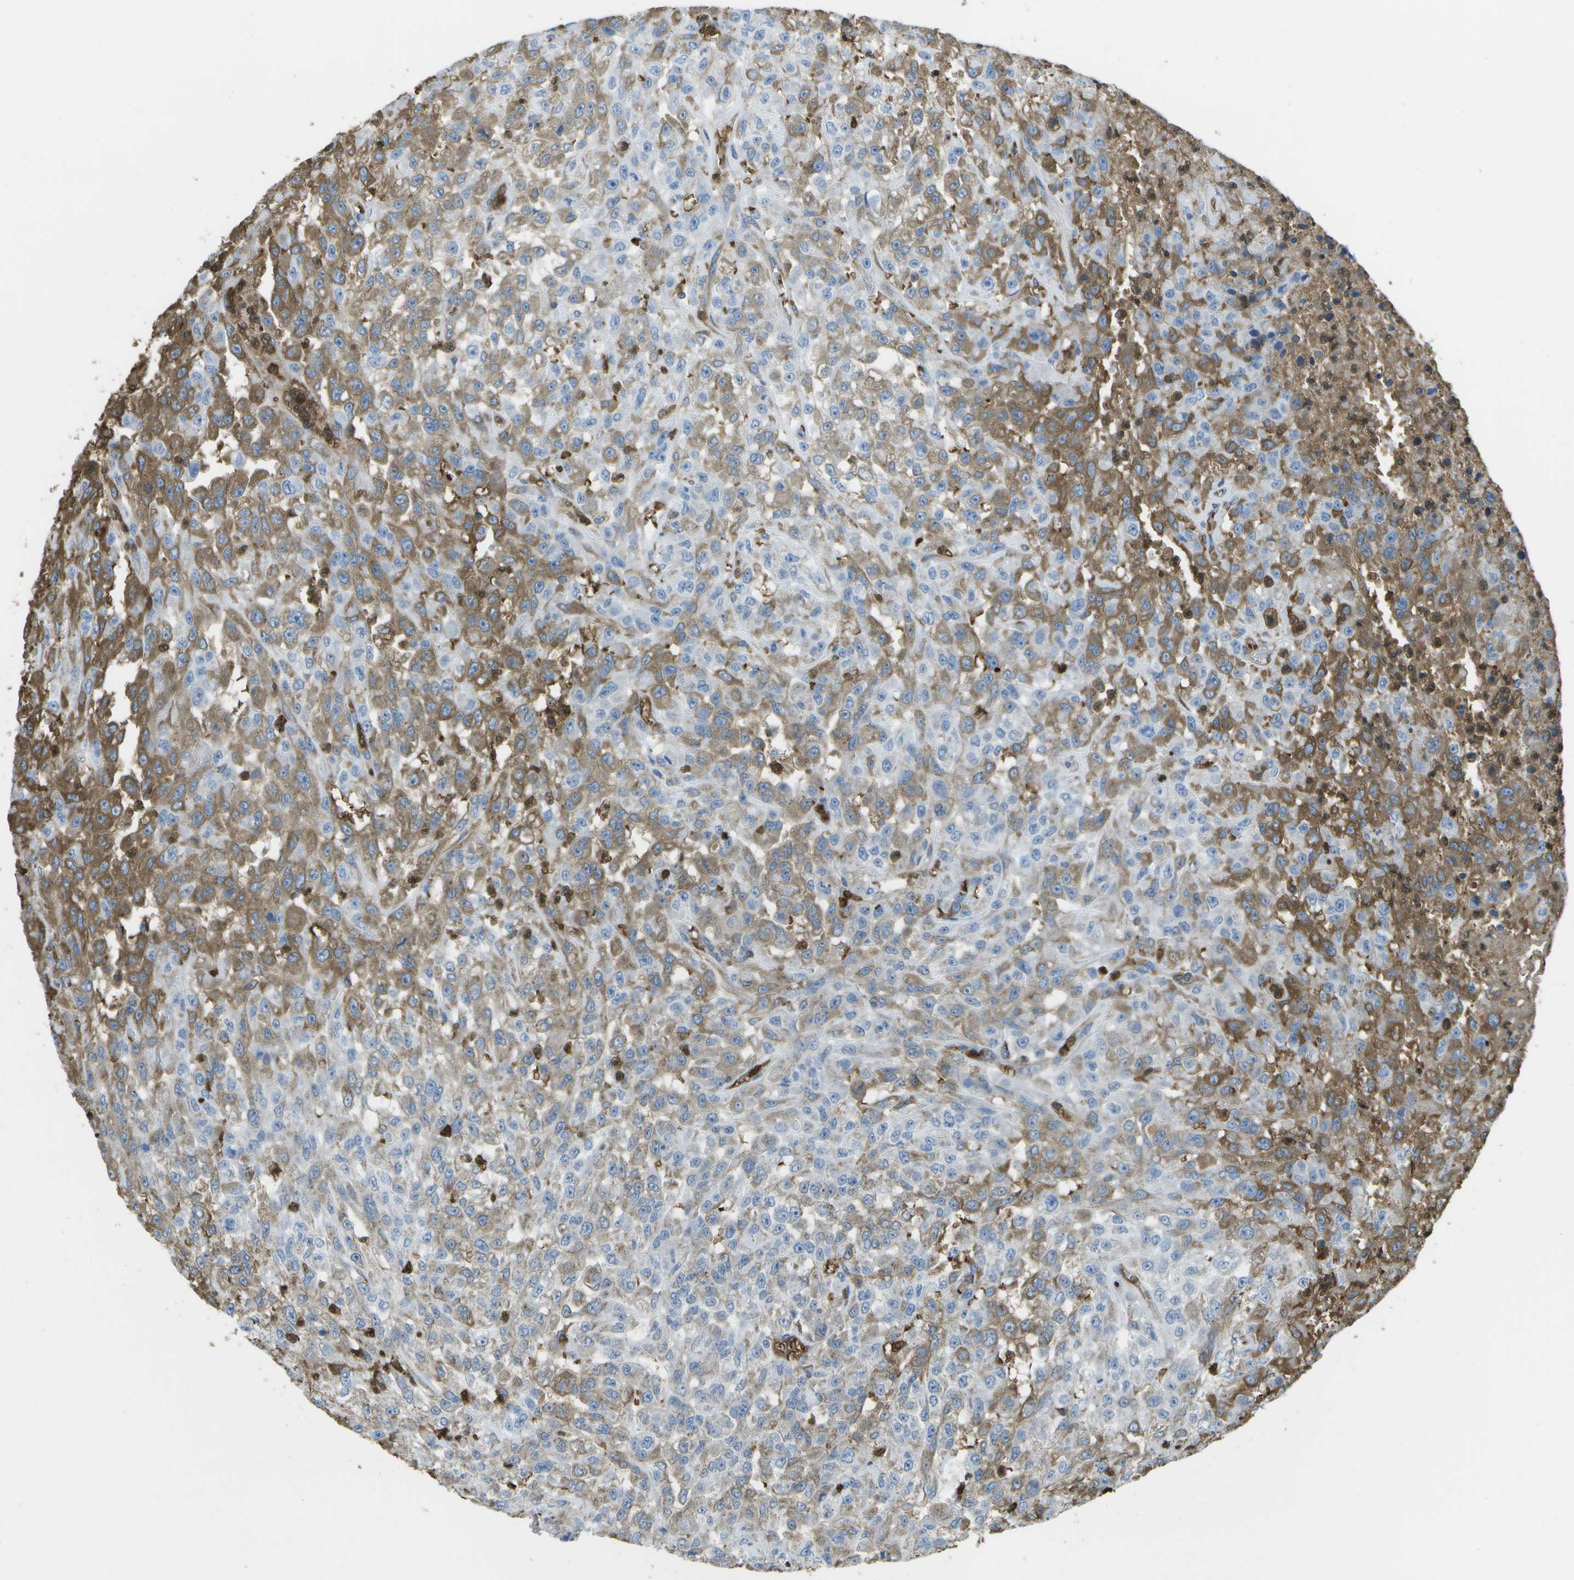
{"staining": {"intensity": "moderate", "quantity": "25%-75%", "location": "cytoplasmic/membranous"}, "tissue": "urothelial cancer", "cell_type": "Tumor cells", "image_type": "cancer", "snomed": [{"axis": "morphology", "description": "Urothelial carcinoma, High grade"}, {"axis": "topography", "description": "Urinary bladder"}], "caption": "The immunohistochemical stain highlights moderate cytoplasmic/membranous positivity in tumor cells of urothelial cancer tissue.", "gene": "CACHD1", "patient": {"sex": "male", "age": 46}}